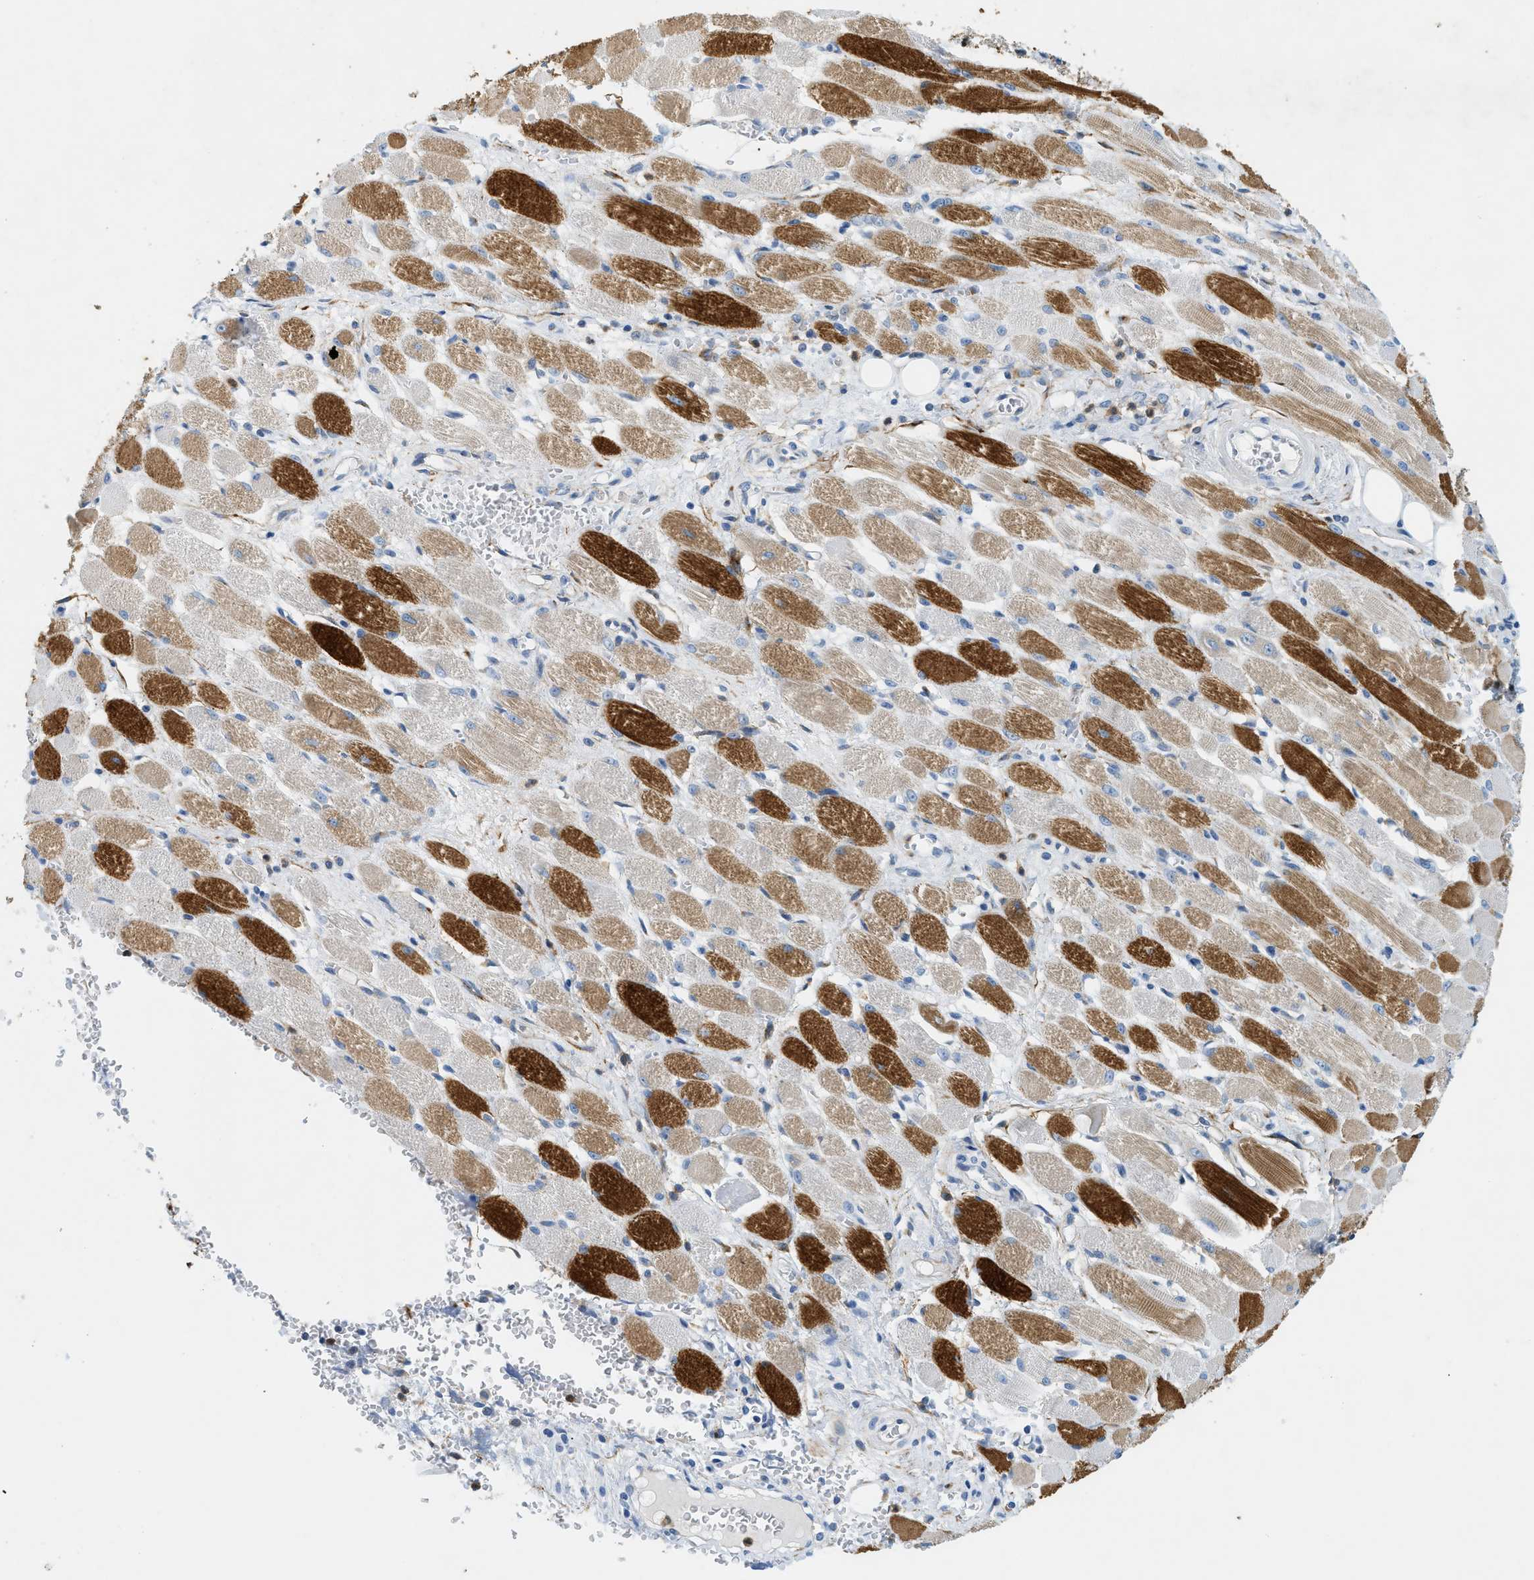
{"staining": {"intensity": "negative", "quantity": "none", "location": "none"}, "tissue": "adipose tissue", "cell_type": "Adipocytes", "image_type": "normal", "snomed": [{"axis": "morphology", "description": "Squamous cell carcinoma, NOS"}, {"axis": "topography", "description": "Oral tissue"}, {"axis": "topography", "description": "Head-Neck"}], "caption": "DAB immunohistochemical staining of unremarkable human adipose tissue exhibits no significant staining in adipocytes. The staining was performed using DAB to visualize the protein expression in brown, while the nuclei were stained in blue with hematoxylin (Magnification: 20x).", "gene": "ZDHHC13", "patient": {"sex": "female", "age": 50}}